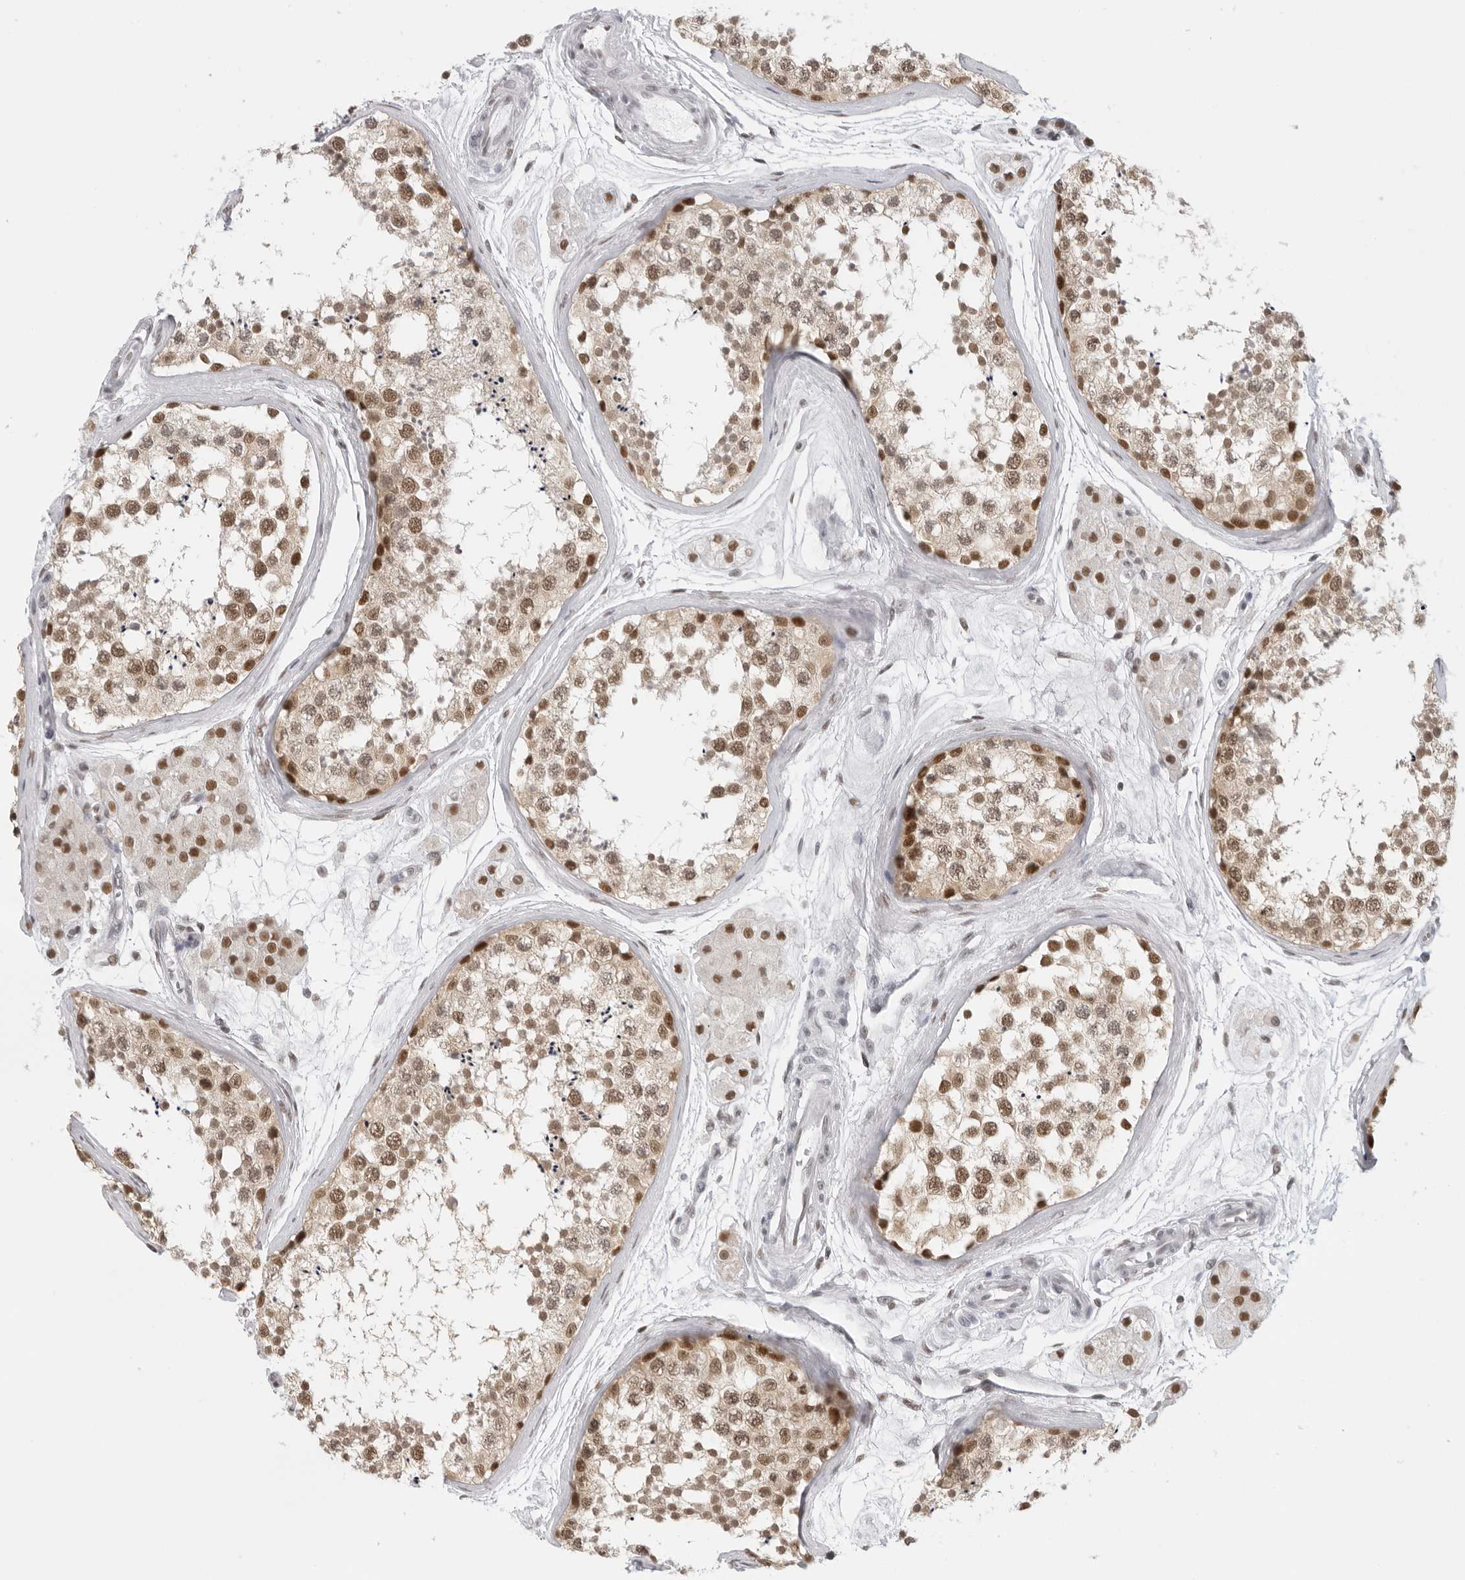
{"staining": {"intensity": "moderate", "quantity": ">75%", "location": "nuclear"}, "tissue": "testis", "cell_type": "Cells in seminiferous ducts", "image_type": "normal", "snomed": [{"axis": "morphology", "description": "Normal tissue, NOS"}, {"axis": "topography", "description": "Testis"}], "caption": "Approximately >75% of cells in seminiferous ducts in unremarkable human testis reveal moderate nuclear protein positivity as visualized by brown immunohistochemical staining.", "gene": "RPA2", "patient": {"sex": "male", "age": 56}}